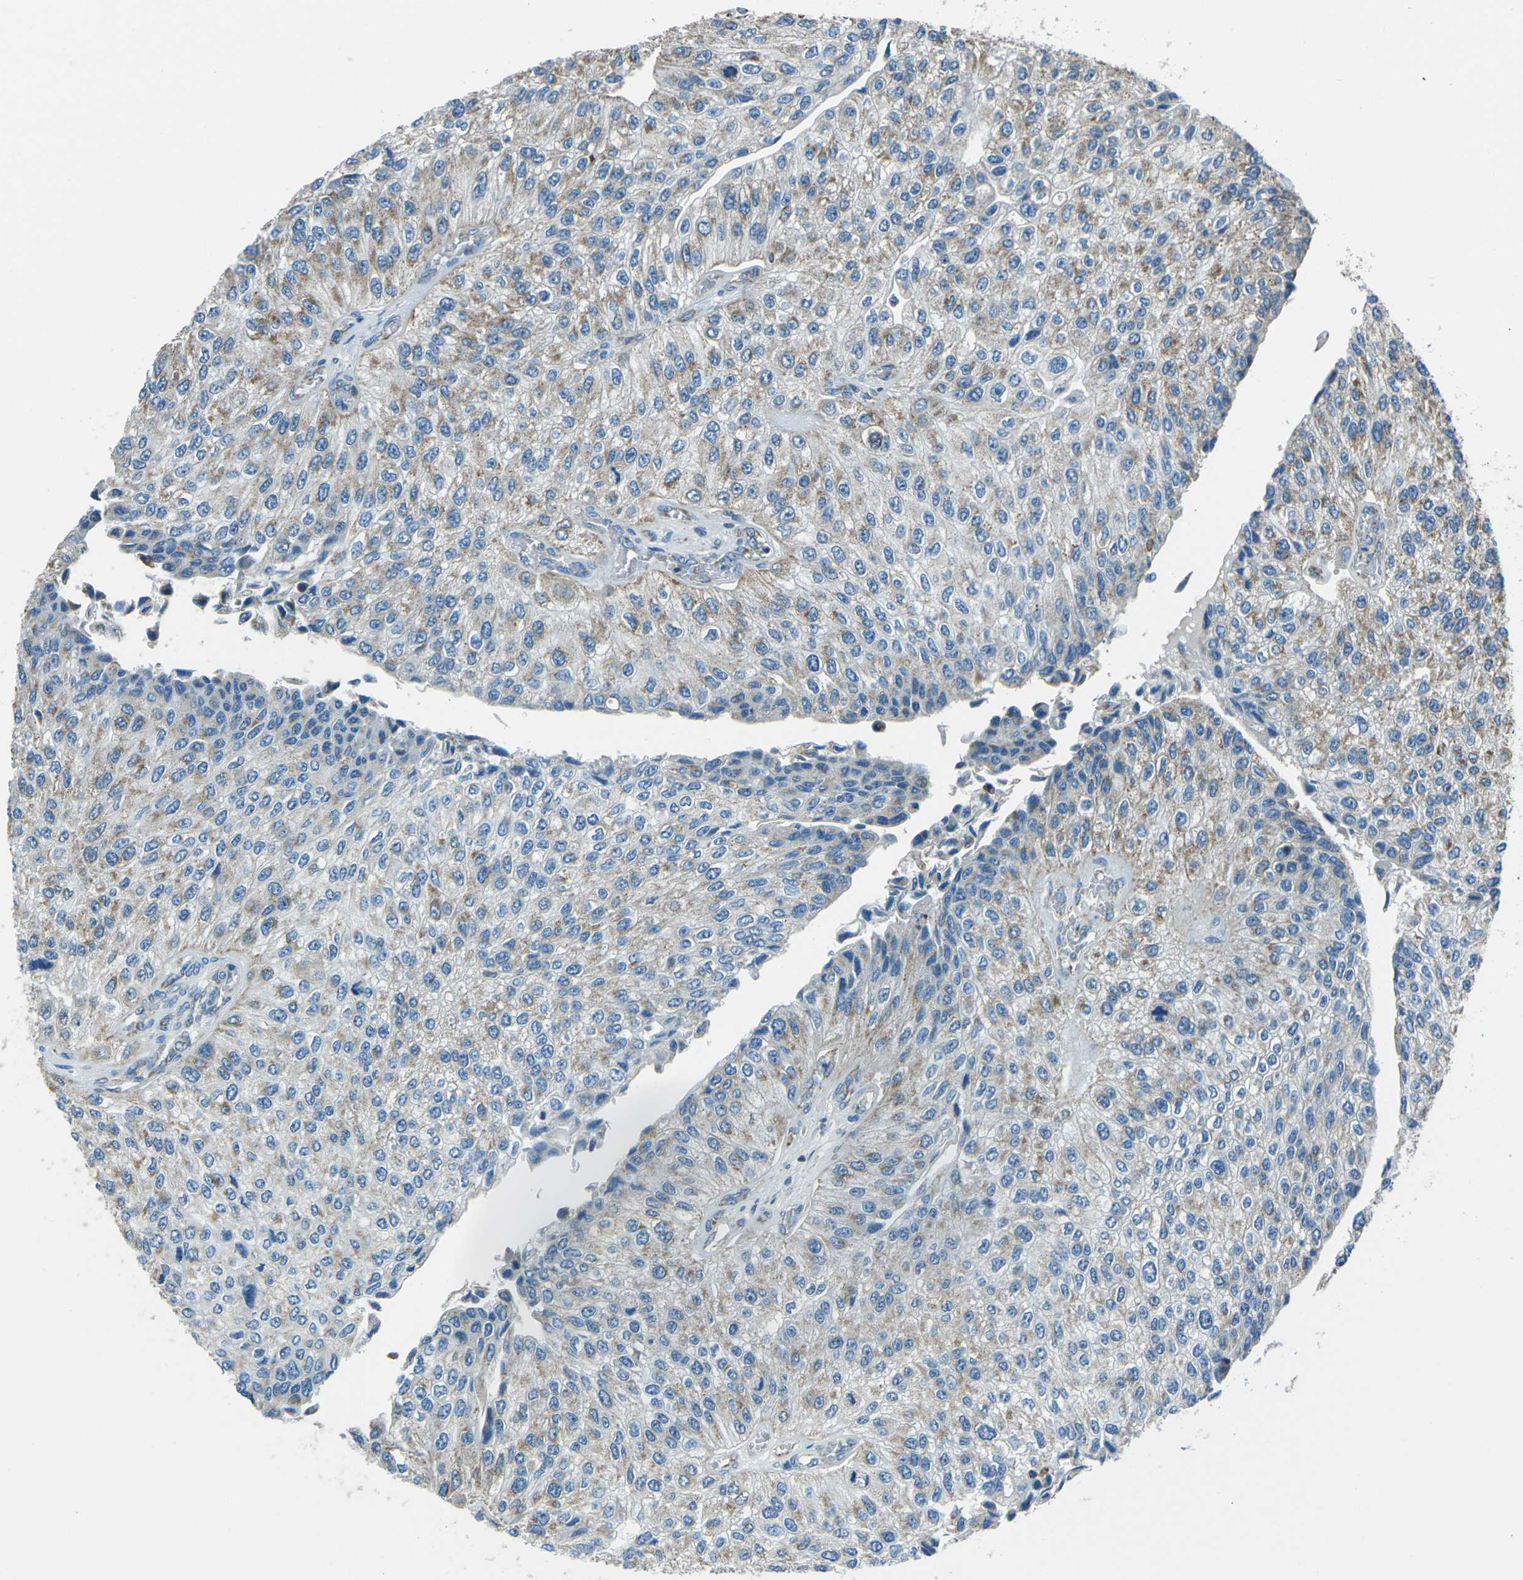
{"staining": {"intensity": "weak", "quantity": ">75%", "location": "cytoplasmic/membranous"}, "tissue": "urothelial cancer", "cell_type": "Tumor cells", "image_type": "cancer", "snomed": [{"axis": "morphology", "description": "Urothelial carcinoma, High grade"}, {"axis": "topography", "description": "Kidney"}, {"axis": "topography", "description": "Urinary bladder"}], "caption": "A low amount of weak cytoplasmic/membranous positivity is appreciated in about >75% of tumor cells in urothelial cancer tissue. The protein is stained brown, and the nuclei are stained in blue (DAB (3,3'-diaminobenzidine) IHC with brightfield microscopy, high magnification).", "gene": "IRF3", "patient": {"sex": "male", "age": 77}}